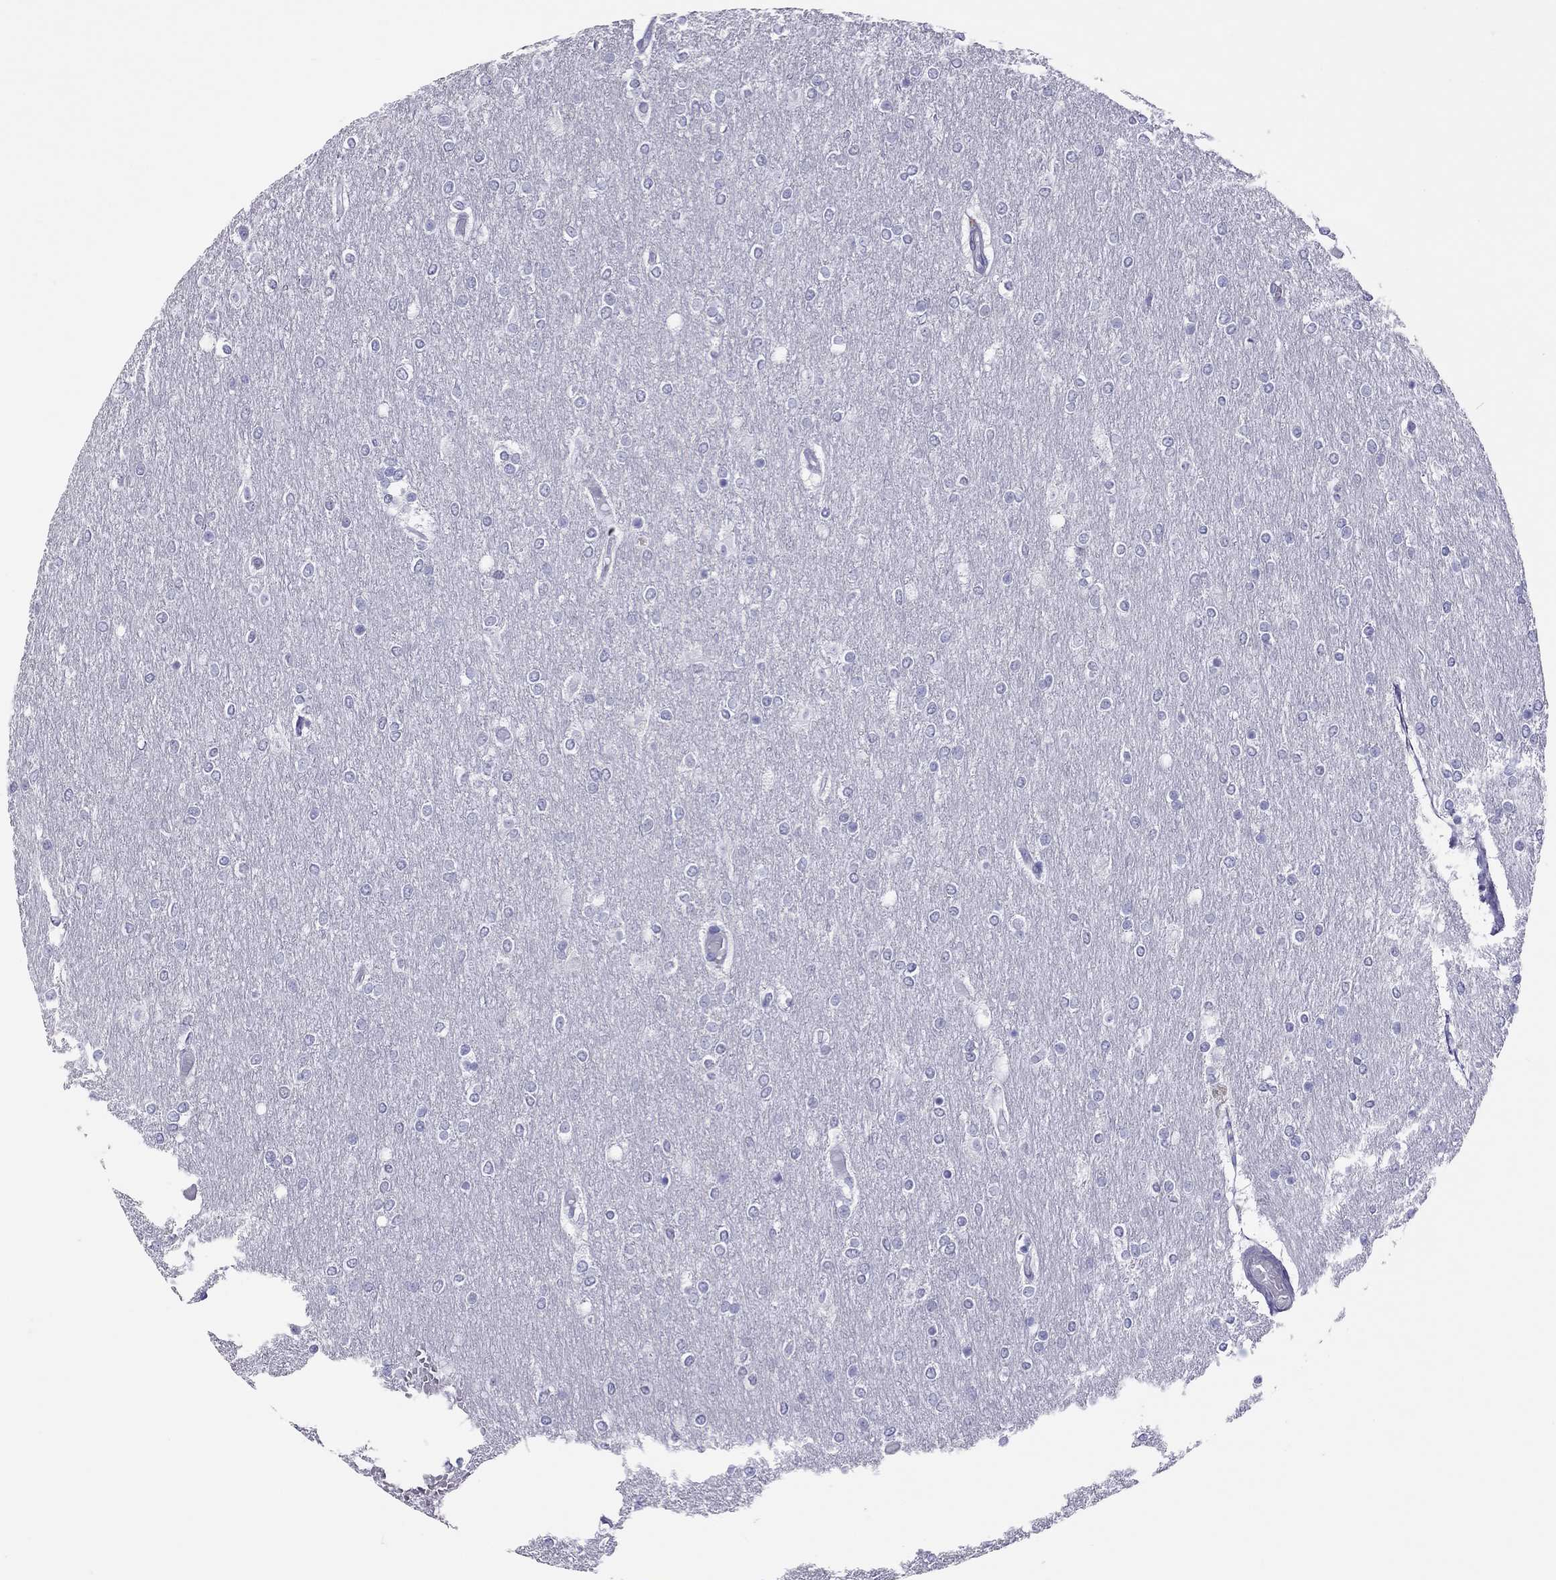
{"staining": {"intensity": "negative", "quantity": "none", "location": "none"}, "tissue": "glioma", "cell_type": "Tumor cells", "image_type": "cancer", "snomed": [{"axis": "morphology", "description": "Glioma, malignant, High grade"}, {"axis": "topography", "description": "Brain"}], "caption": "This is an immunohistochemistry micrograph of high-grade glioma (malignant). There is no positivity in tumor cells.", "gene": "STAG3", "patient": {"sex": "female", "age": 61}}